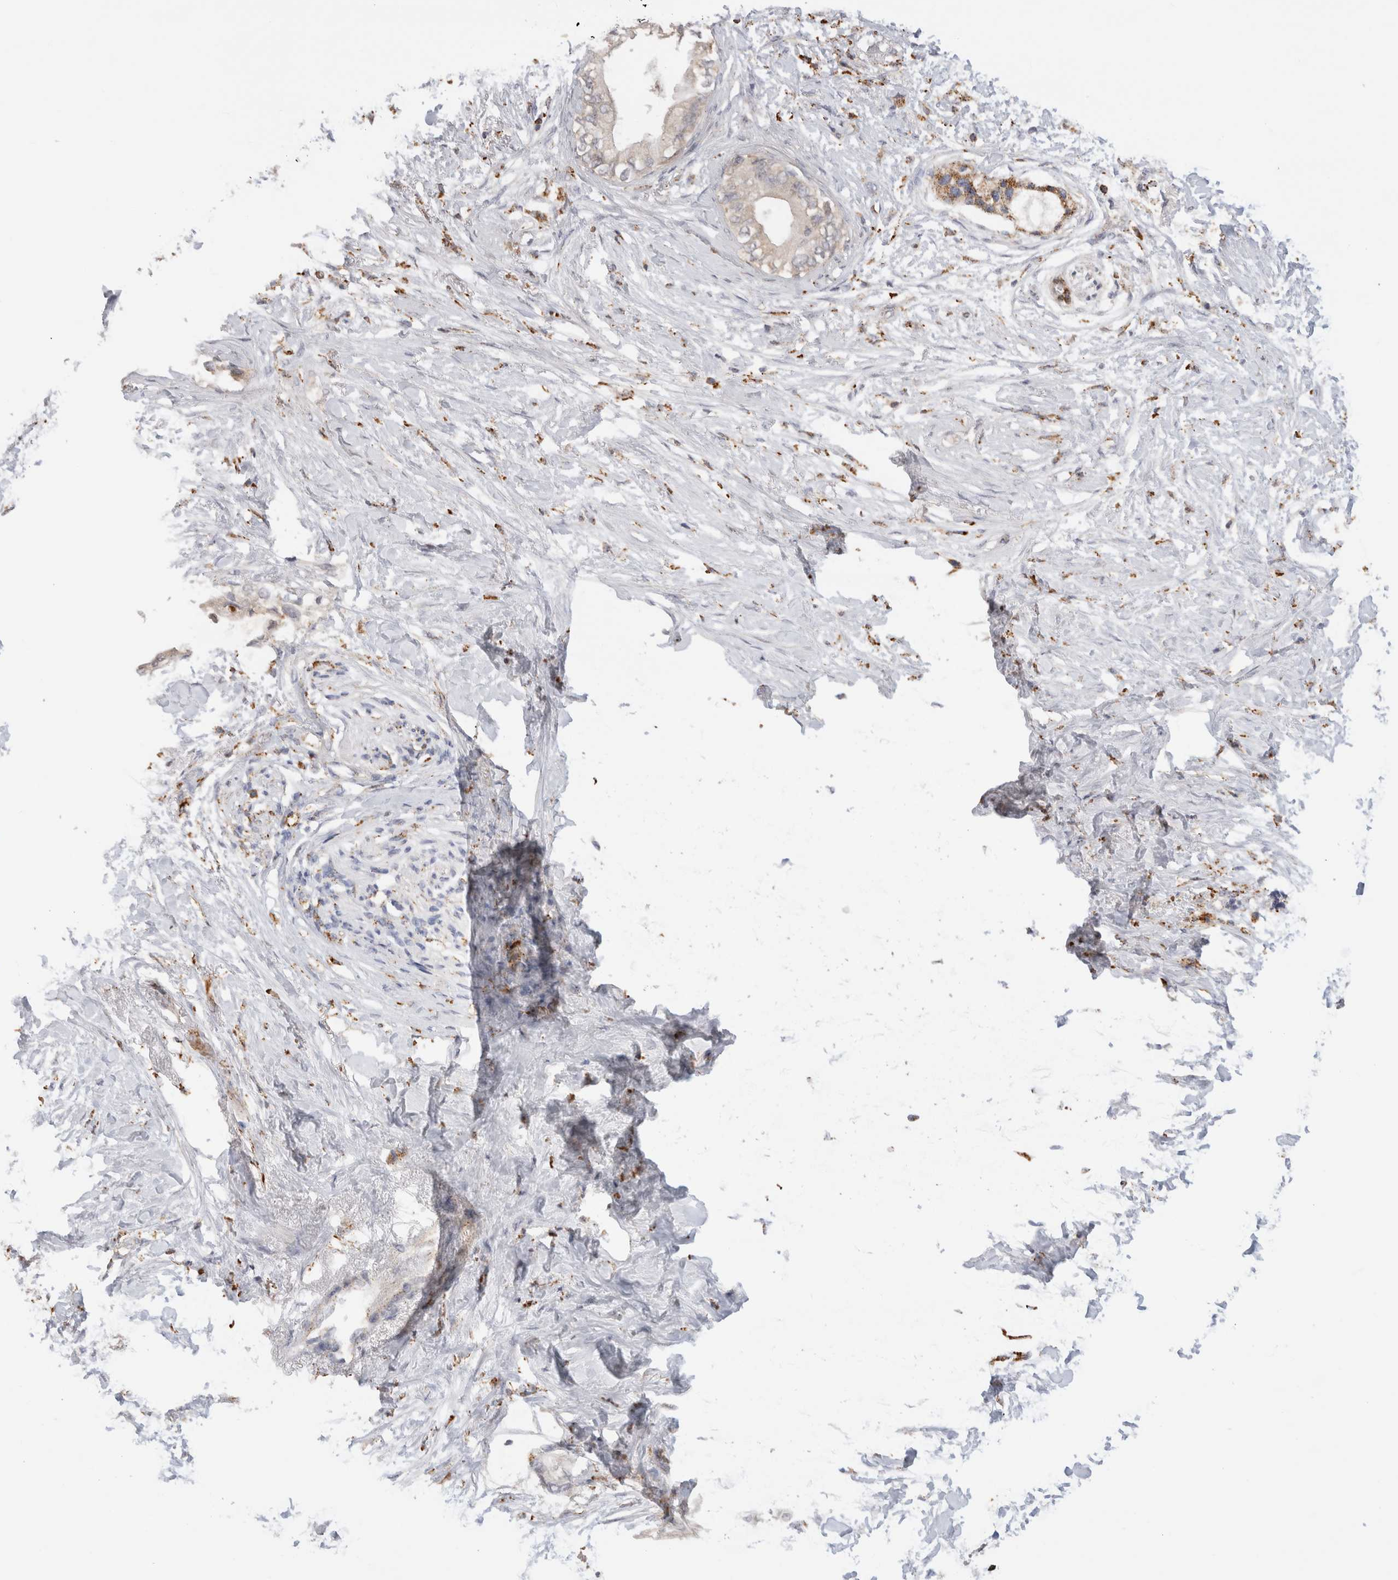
{"staining": {"intensity": "weak", "quantity": "<25%", "location": "cytoplasmic/membranous"}, "tissue": "pancreatic cancer", "cell_type": "Tumor cells", "image_type": "cancer", "snomed": [{"axis": "morphology", "description": "Normal tissue, NOS"}, {"axis": "morphology", "description": "Adenocarcinoma, NOS"}, {"axis": "topography", "description": "Pancreas"}, {"axis": "topography", "description": "Duodenum"}], "caption": "Immunohistochemistry of pancreatic adenocarcinoma shows no positivity in tumor cells. (Stains: DAB immunohistochemistry with hematoxylin counter stain, Microscopy: brightfield microscopy at high magnification).", "gene": "GNS", "patient": {"sex": "female", "age": 60}}